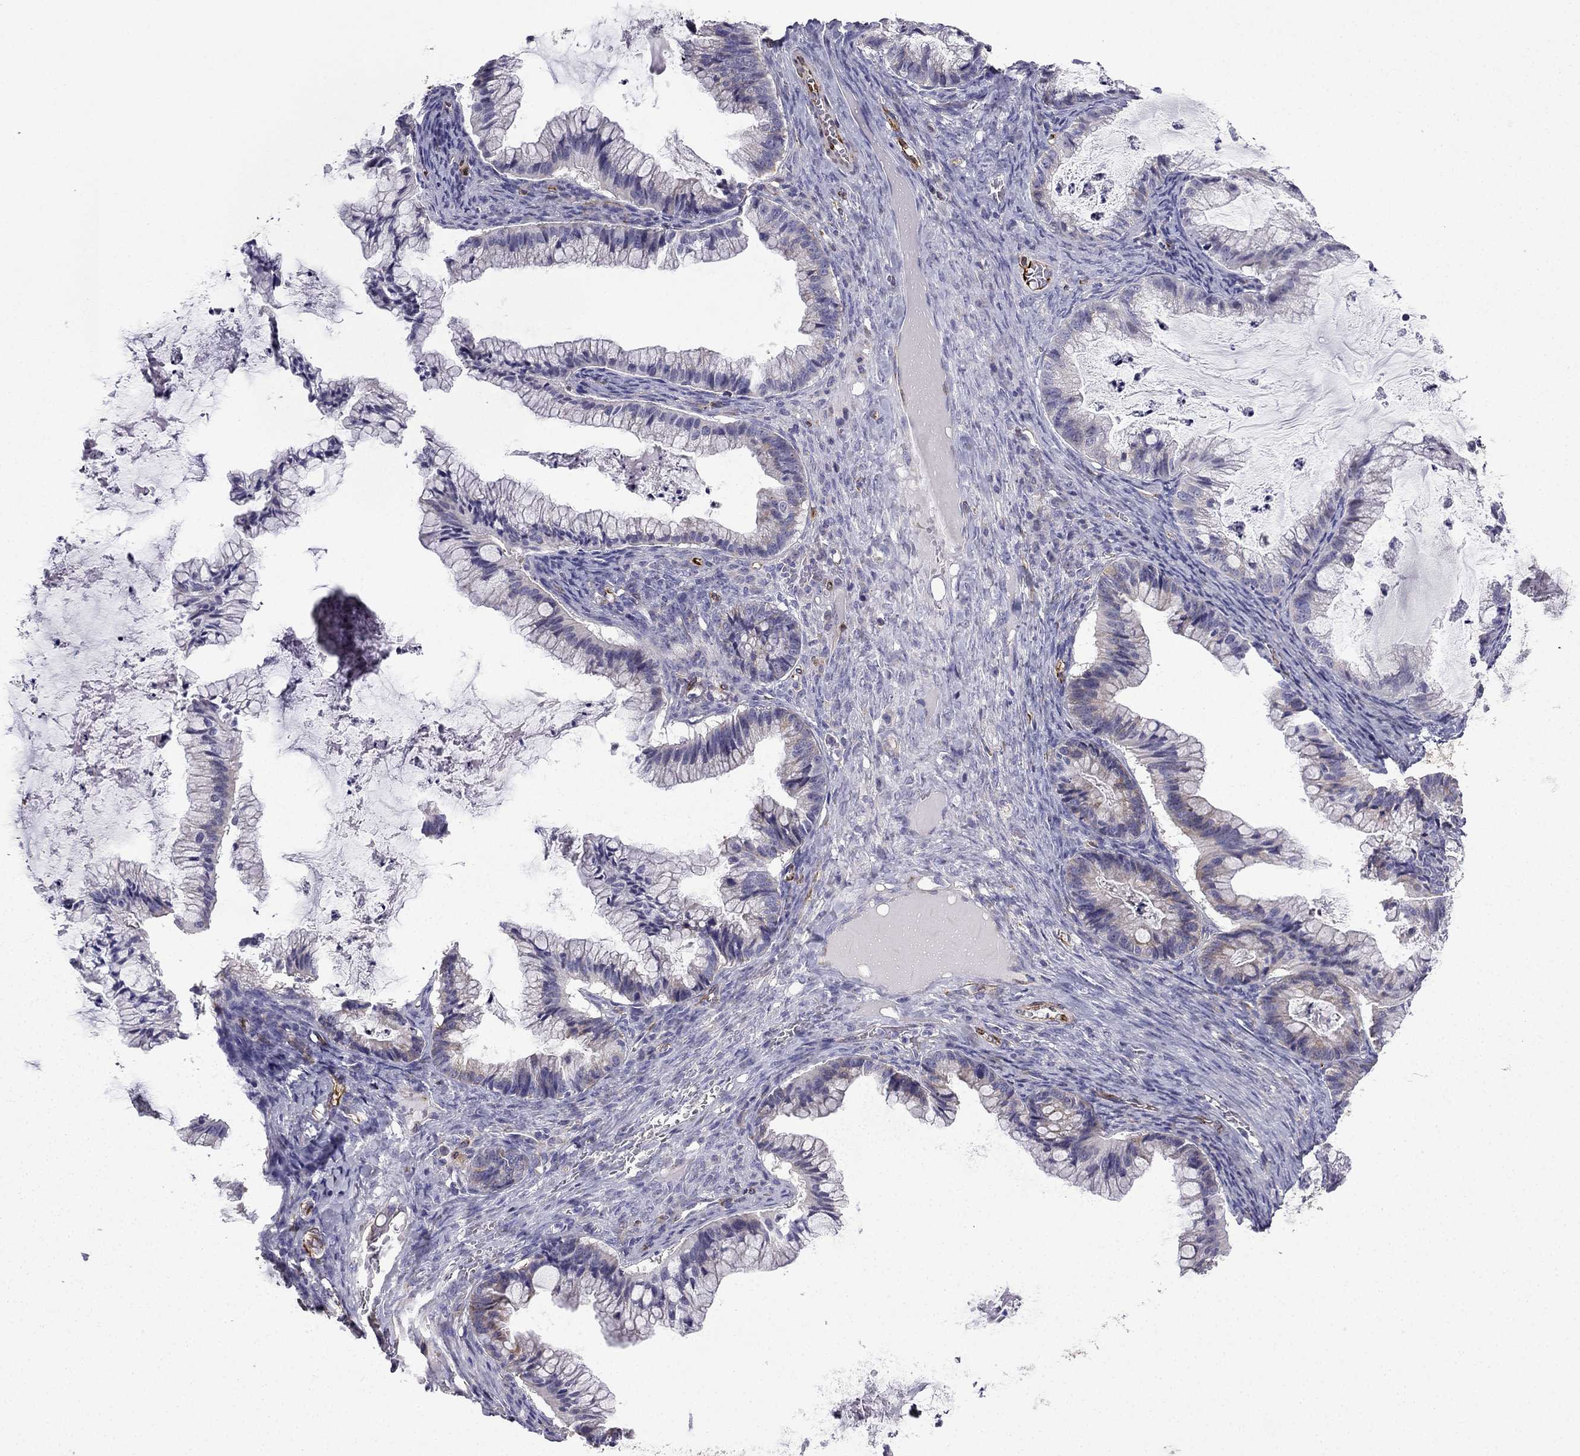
{"staining": {"intensity": "negative", "quantity": "none", "location": "none"}, "tissue": "ovarian cancer", "cell_type": "Tumor cells", "image_type": "cancer", "snomed": [{"axis": "morphology", "description": "Cystadenocarcinoma, mucinous, NOS"}, {"axis": "topography", "description": "Ovary"}], "caption": "There is no significant expression in tumor cells of ovarian mucinous cystadenocarcinoma.", "gene": "MAP4", "patient": {"sex": "female", "age": 57}}